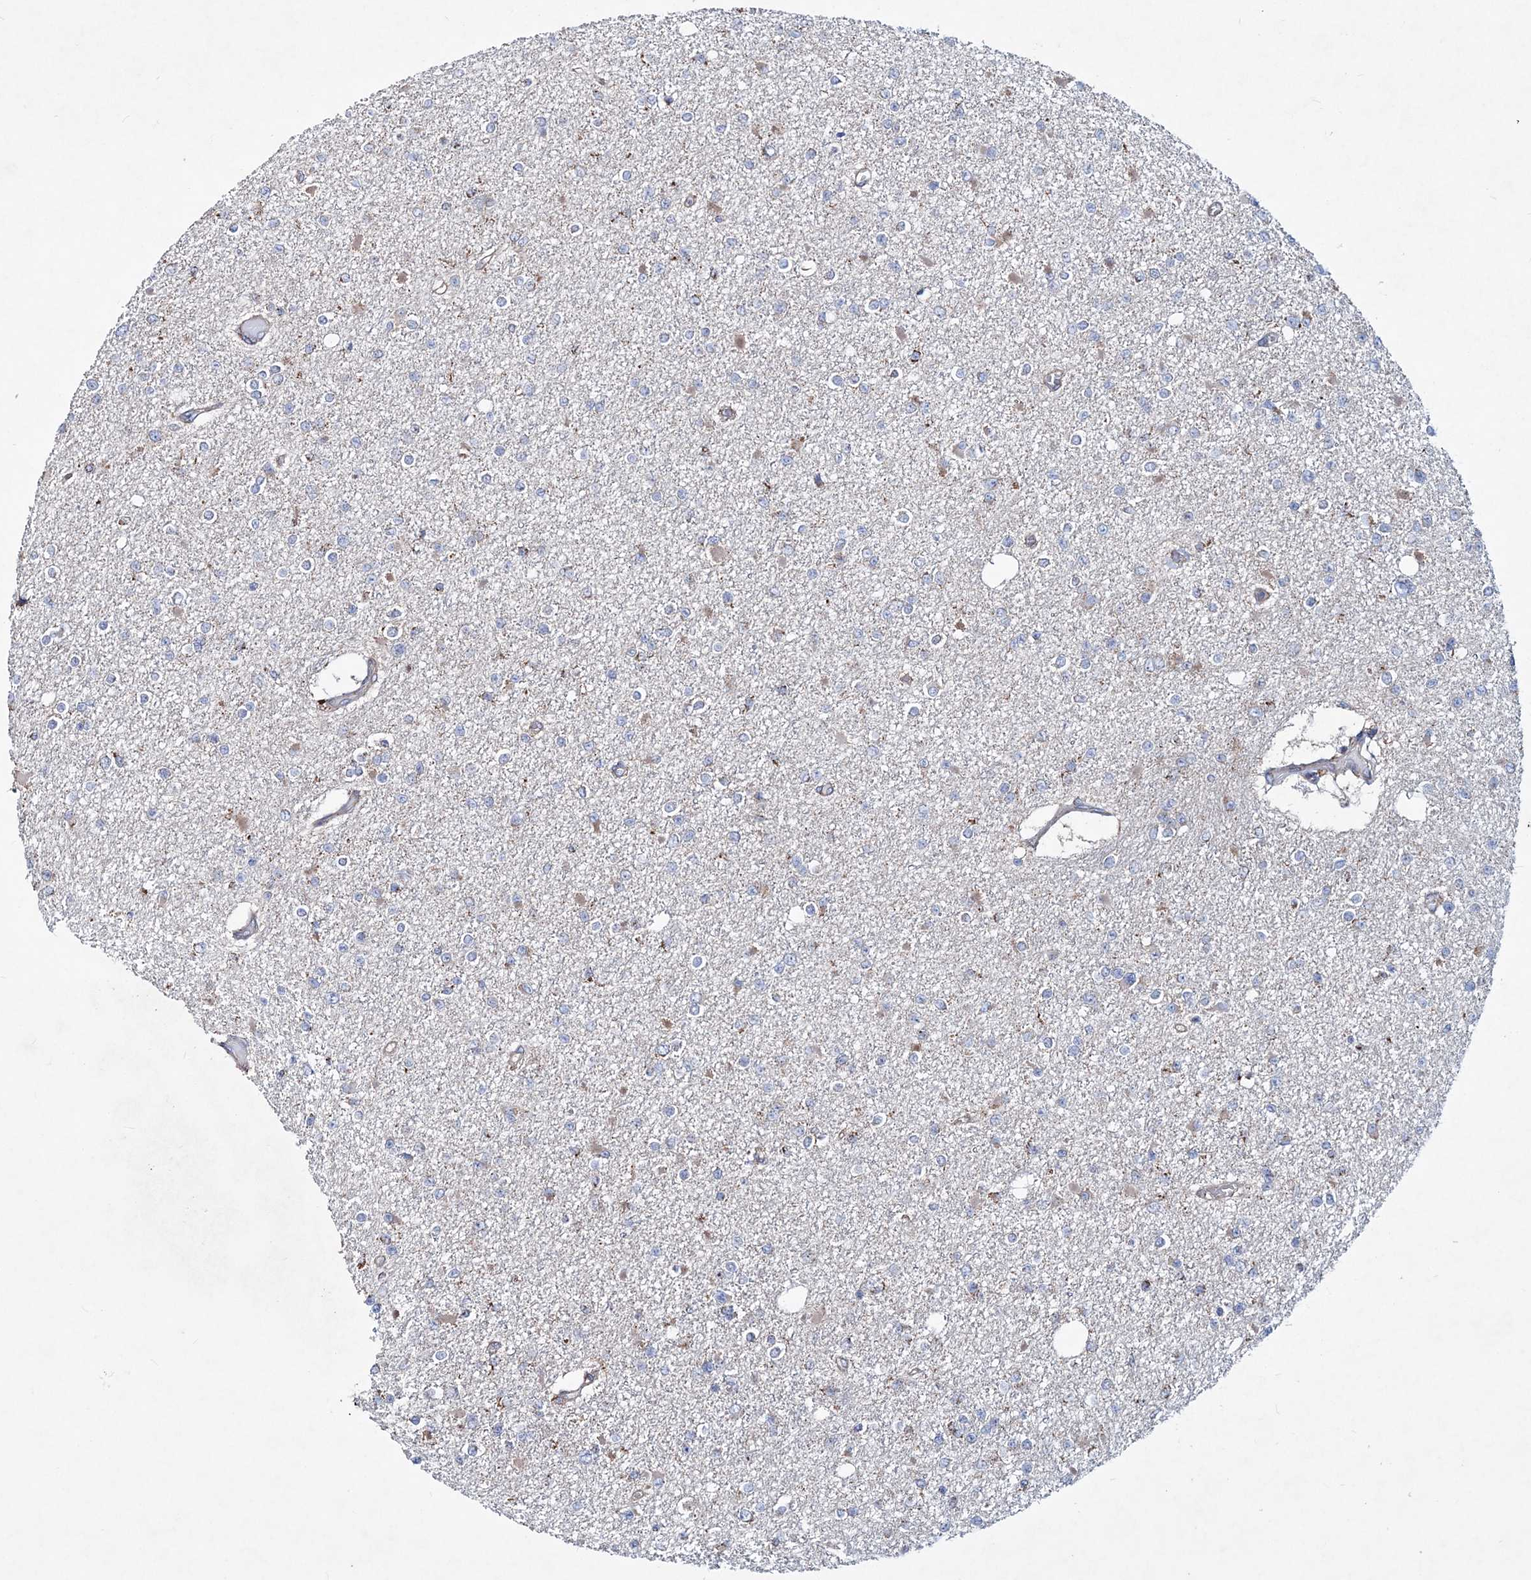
{"staining": {"intensity": "negative", "quantity": "none", "location": "none"}, "tissue": "glioma", "cell_type": "Tumor cells", "image_type": "cancer", "snomed": [{"axis": "morphology", "description": "Glioma, malignant, Low grade"}, {"axis": "topography", "description": "Brain"}], "caption": "IHC image of neoplastic tissue: human glioma stained with DAB exhibits no significant protein expression in tumor cells. Nuclei are stained in blue.", "gene": "NGLY1", "patient": {"sex": "female", "age": 22}}